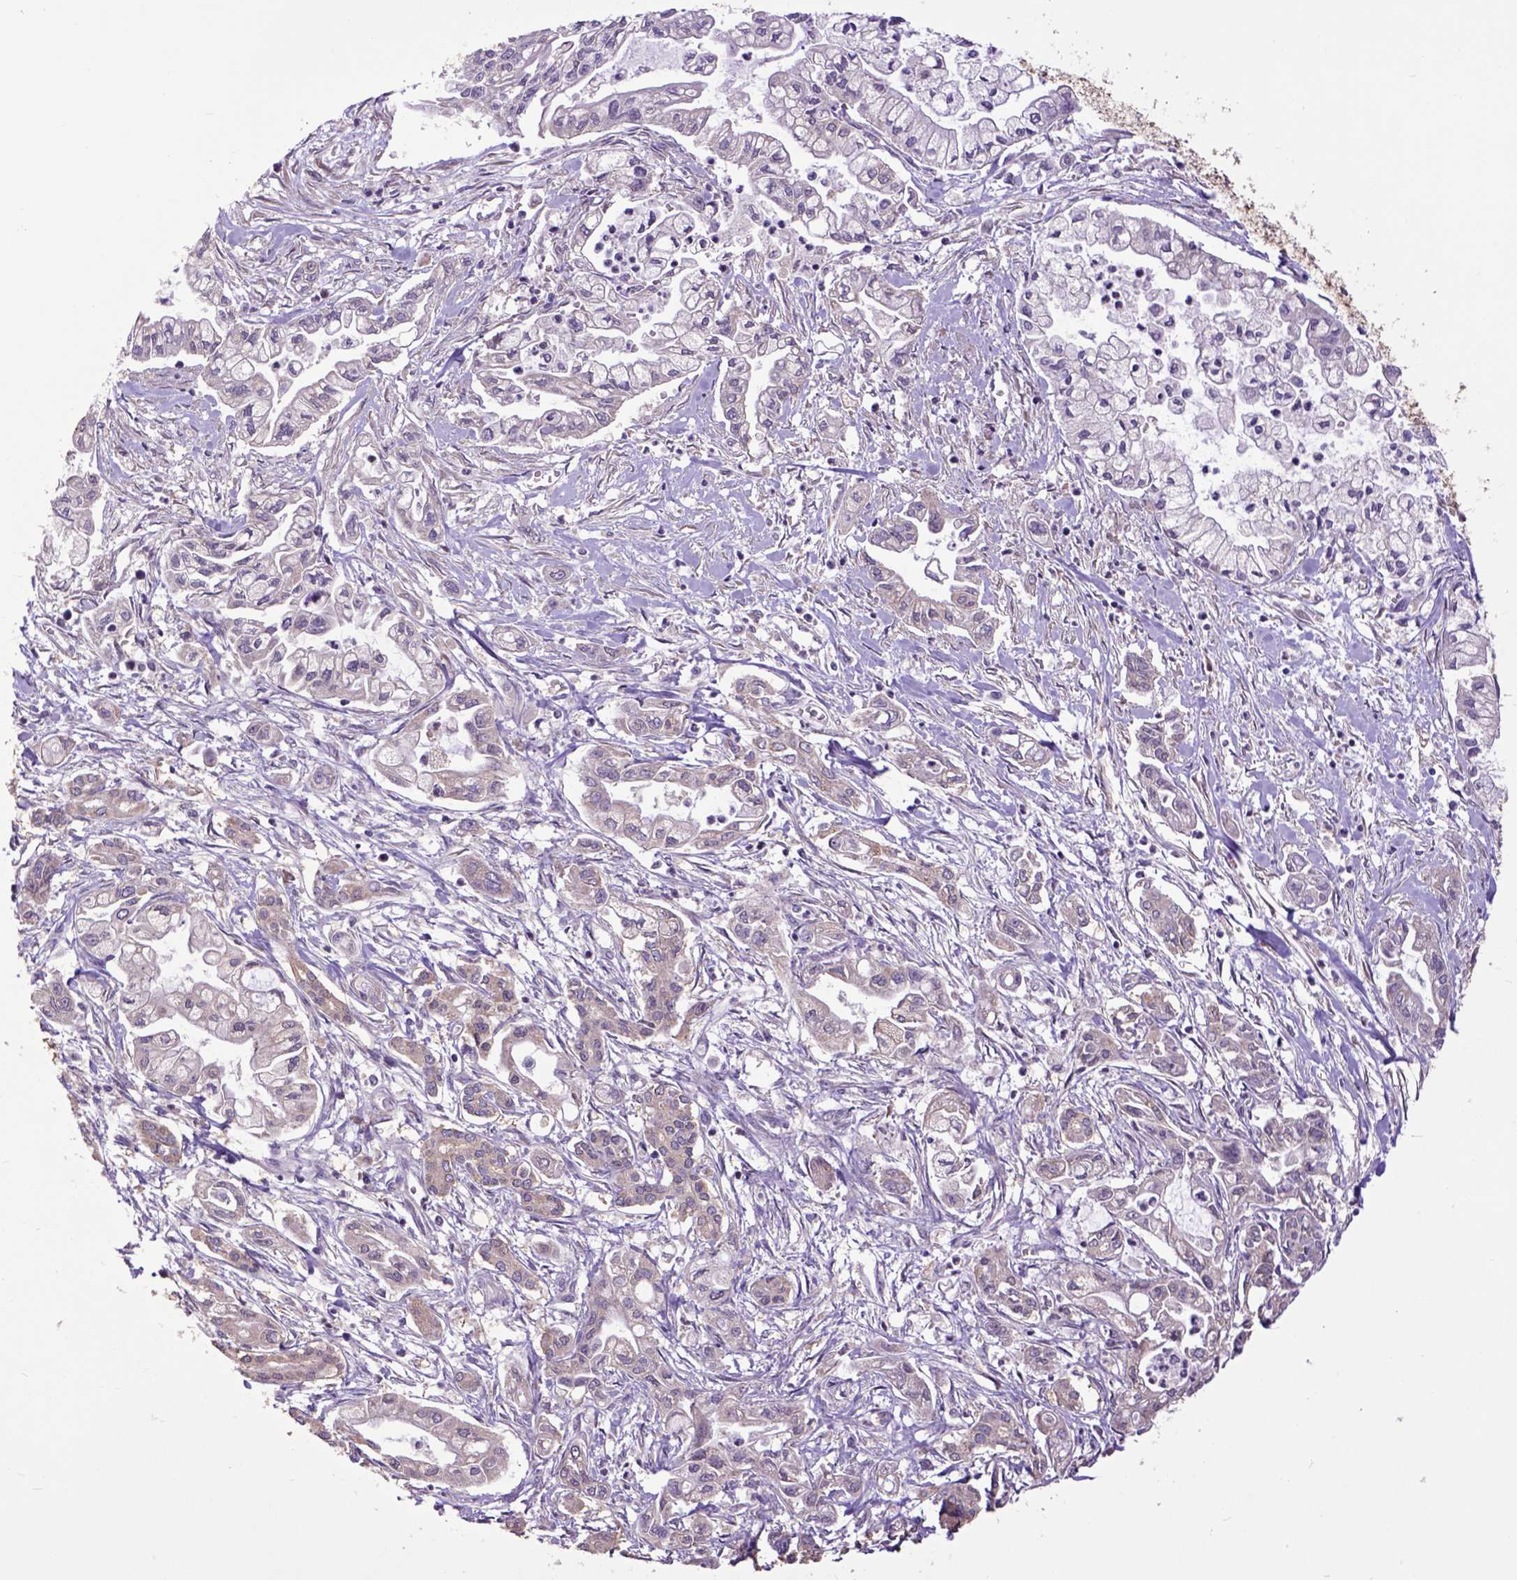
{"staining": {"intensity": "negative", "quantity": "none", "location": "none"}, "tissue": "pancreatic cancer", "cell_type": "Tumor cells", "image_type": "cancer", "snomed": [{"axis": "morphology", "description": "Adenocarcinoma, NOS"}, {"axis": "topography", "description": "Pancreas"}], "caption": "This is an IHC micrograph of pancreatic cancer. There is no expression in tumor cells.", "gene": "ARL1", "patient": {"sex": "male", "age": 54}}